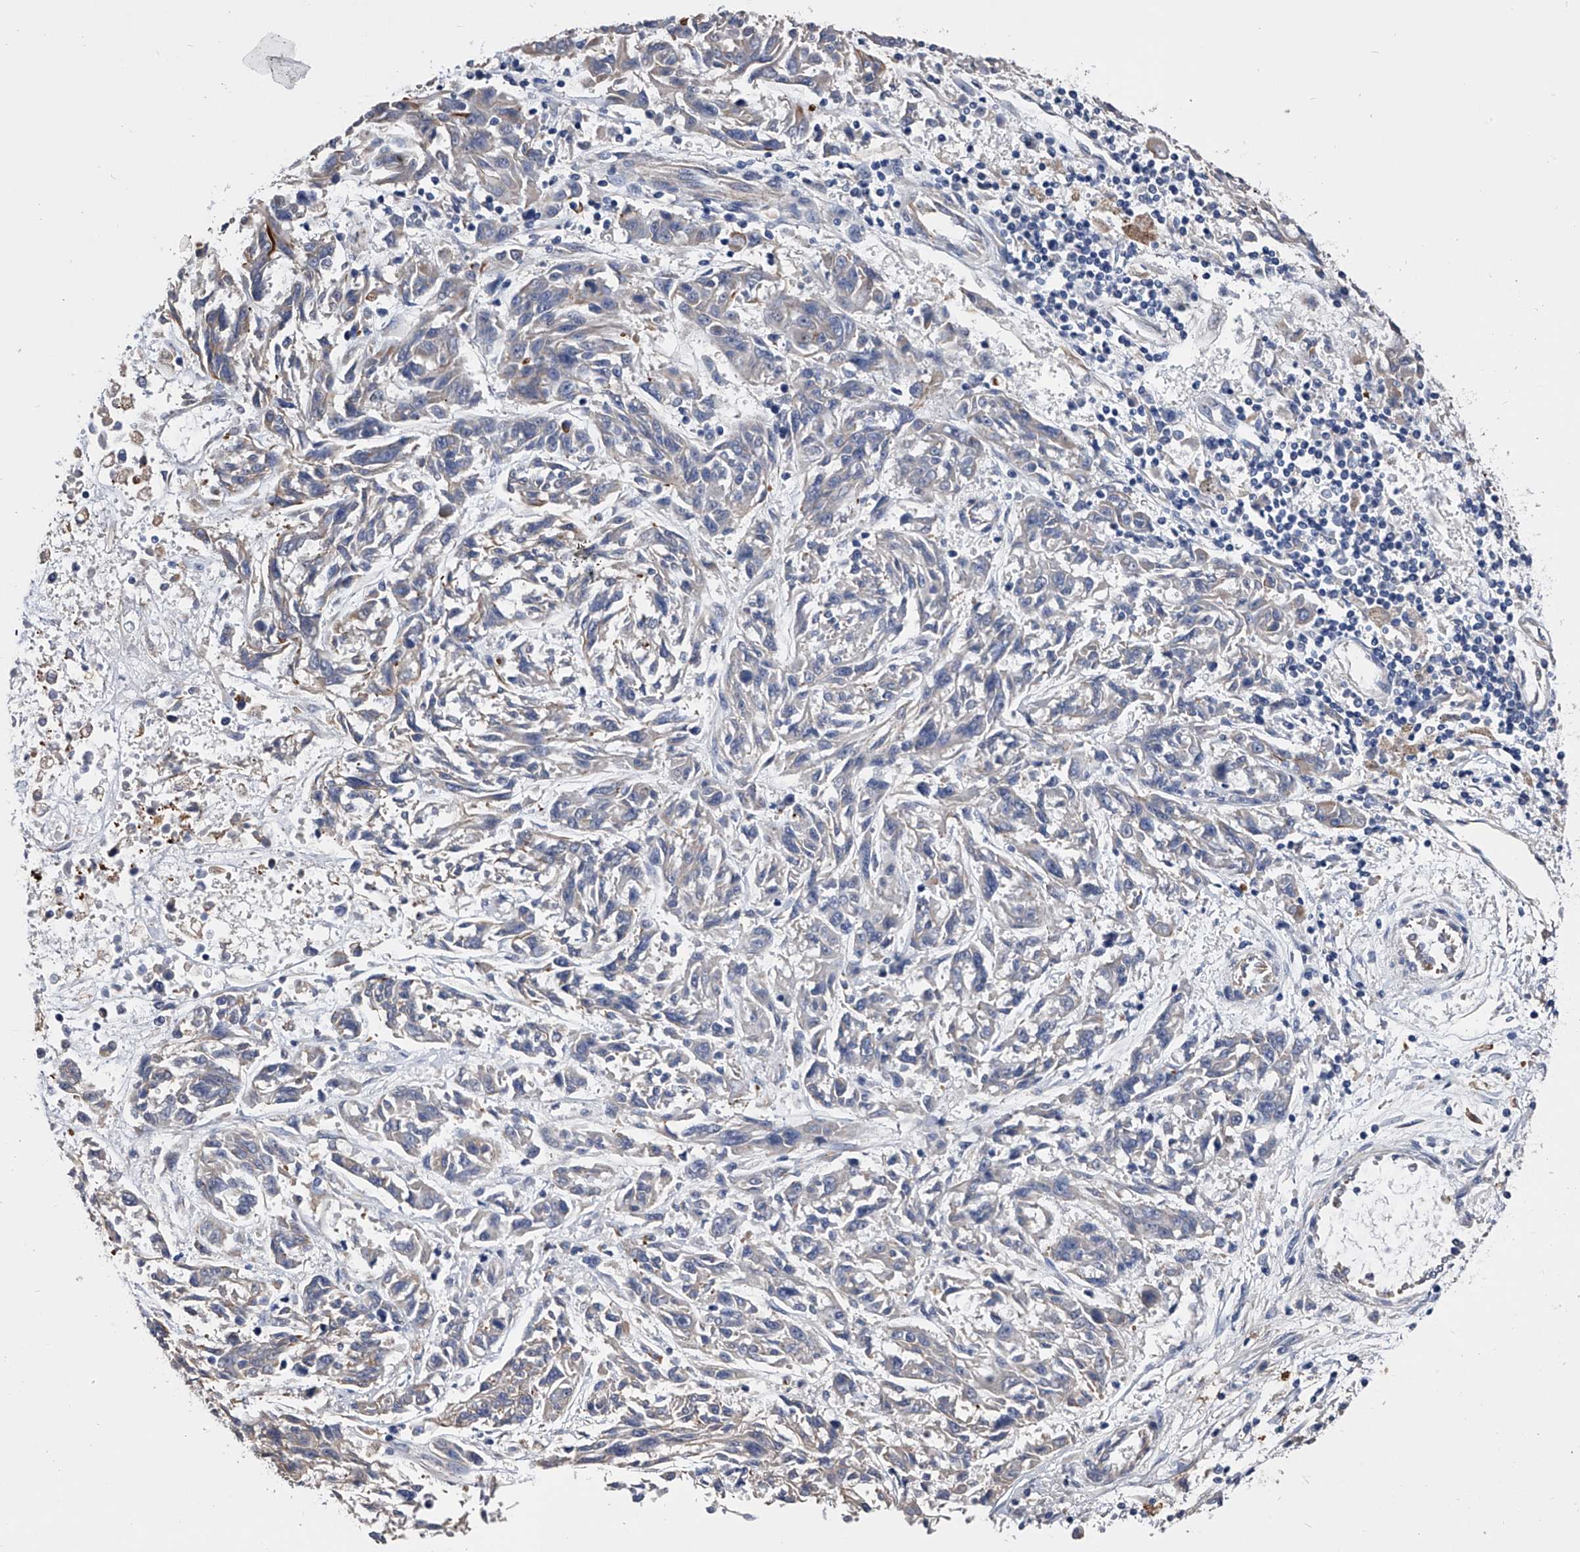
{"staining": {"intensity": "negative", "quantity": "none", "location": "none"}, "tissue": "melanoma", "cell_type": "Tumor cells", "image_type": "cancer", "snomed": [{"axis": "morphology", "description": "Malignant melanoma, NOS"}, {"axis": "topography", "description": "Skin"}], "caption": "Tumor cells show no significant expression in malignant melanoma.", "gene": "EFCAB7", "patient": {"sex": "male", "age": 53}}